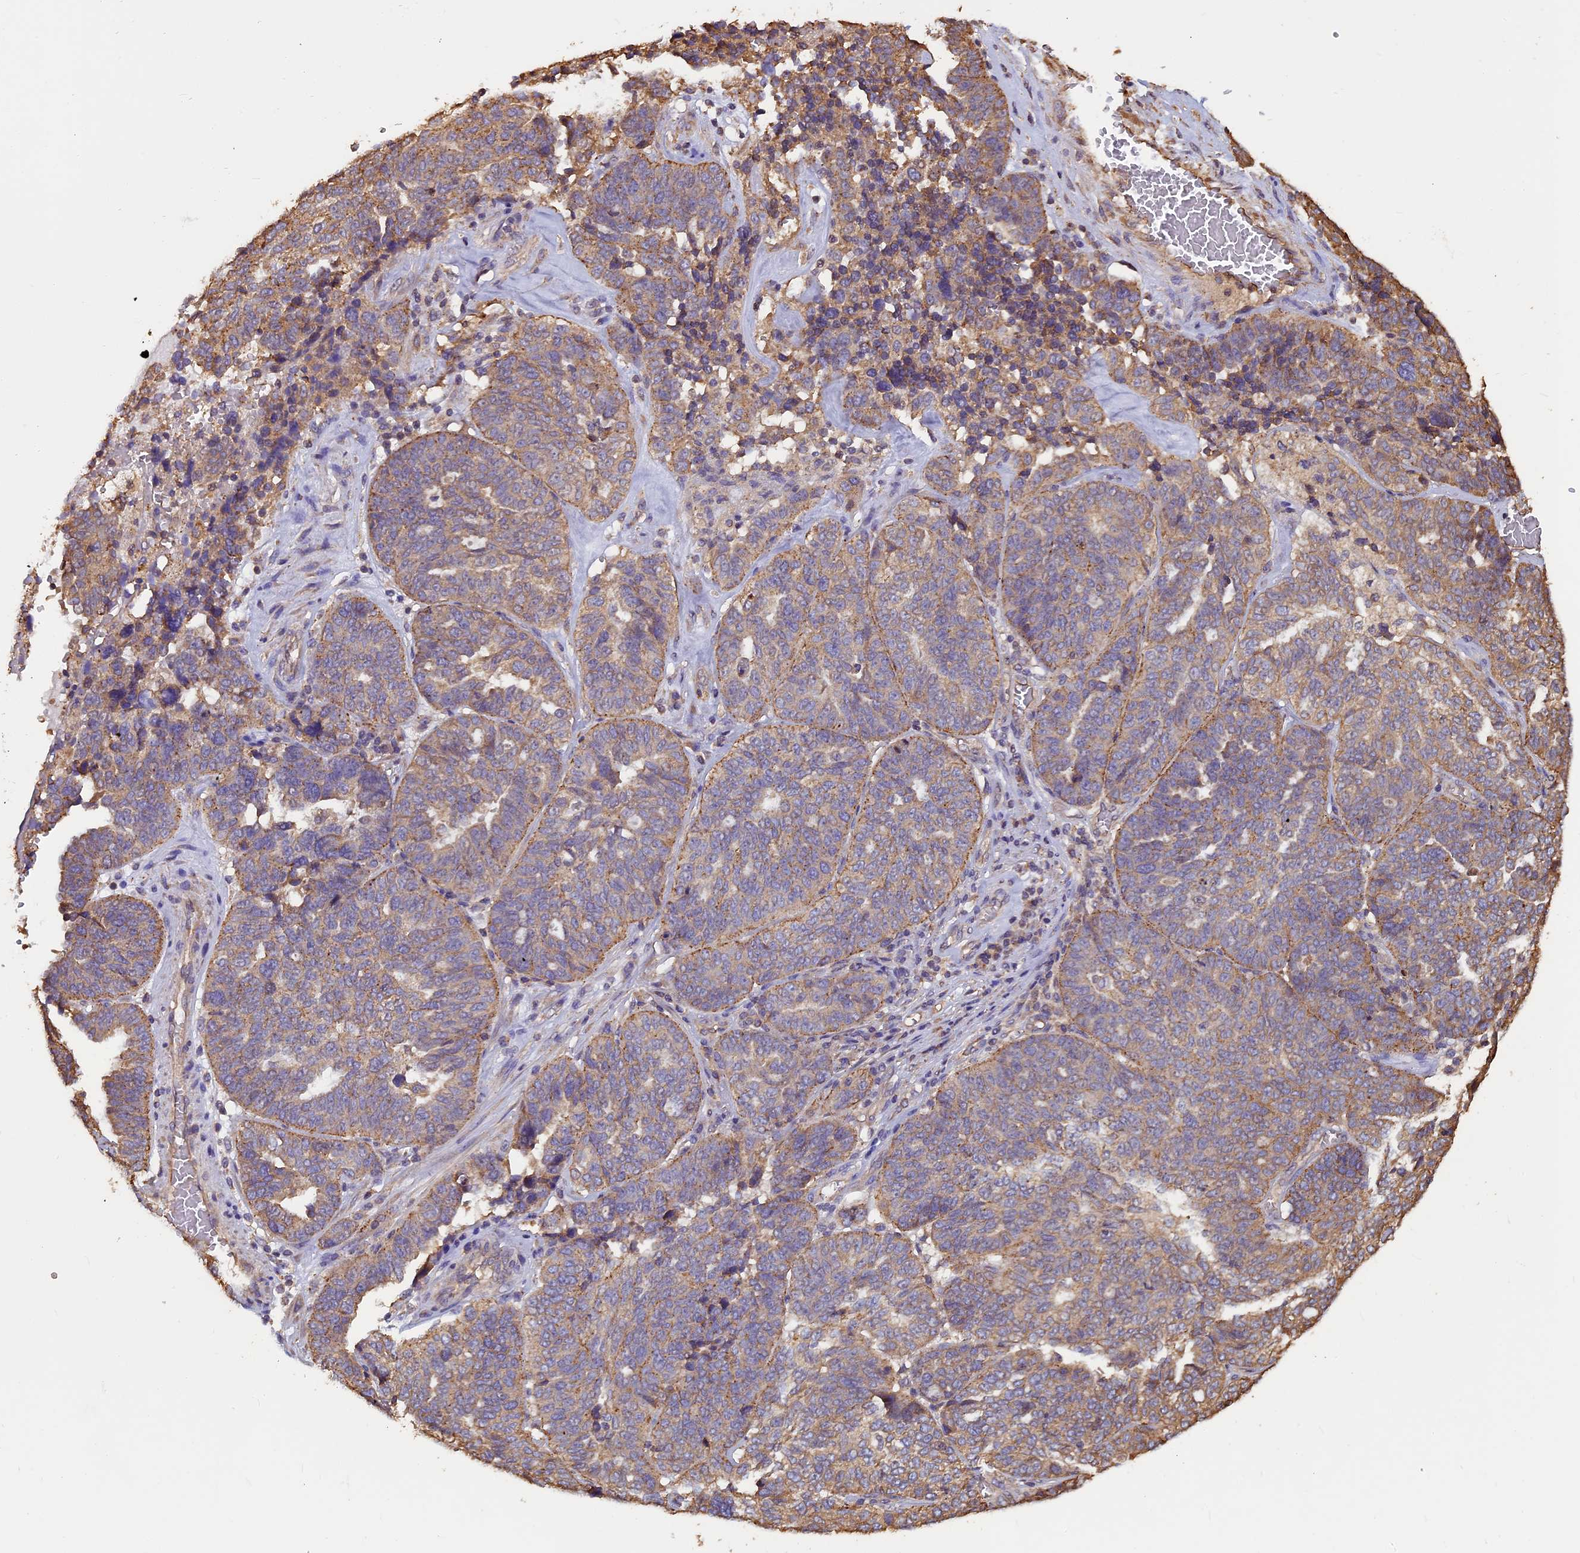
{"staining": {"intensity": "moderate", "quantity": "25%-75%", "location": "cytoplasmic/membranous"}, "tissue": "ovarian cancer", "cell_type": "Tumor cells", "image_type": "cancer", "snomed": [{"axis": "morphology", "description": "Cystadenocarcinoma, serous, NOS"}, {"axis": "topography", "description": "Ovary"}], "caption": "Immunohistochemistry (IHC) (DAB (3,3'-diaminobenzidine)) staining of ovarian cancer exhibits moderate cytoplasmic/membranous protein positivity in about 25%-75% of tumor cells.", "gene": "CHMP2A", "patient": {"sex": "female", "age": 59}}